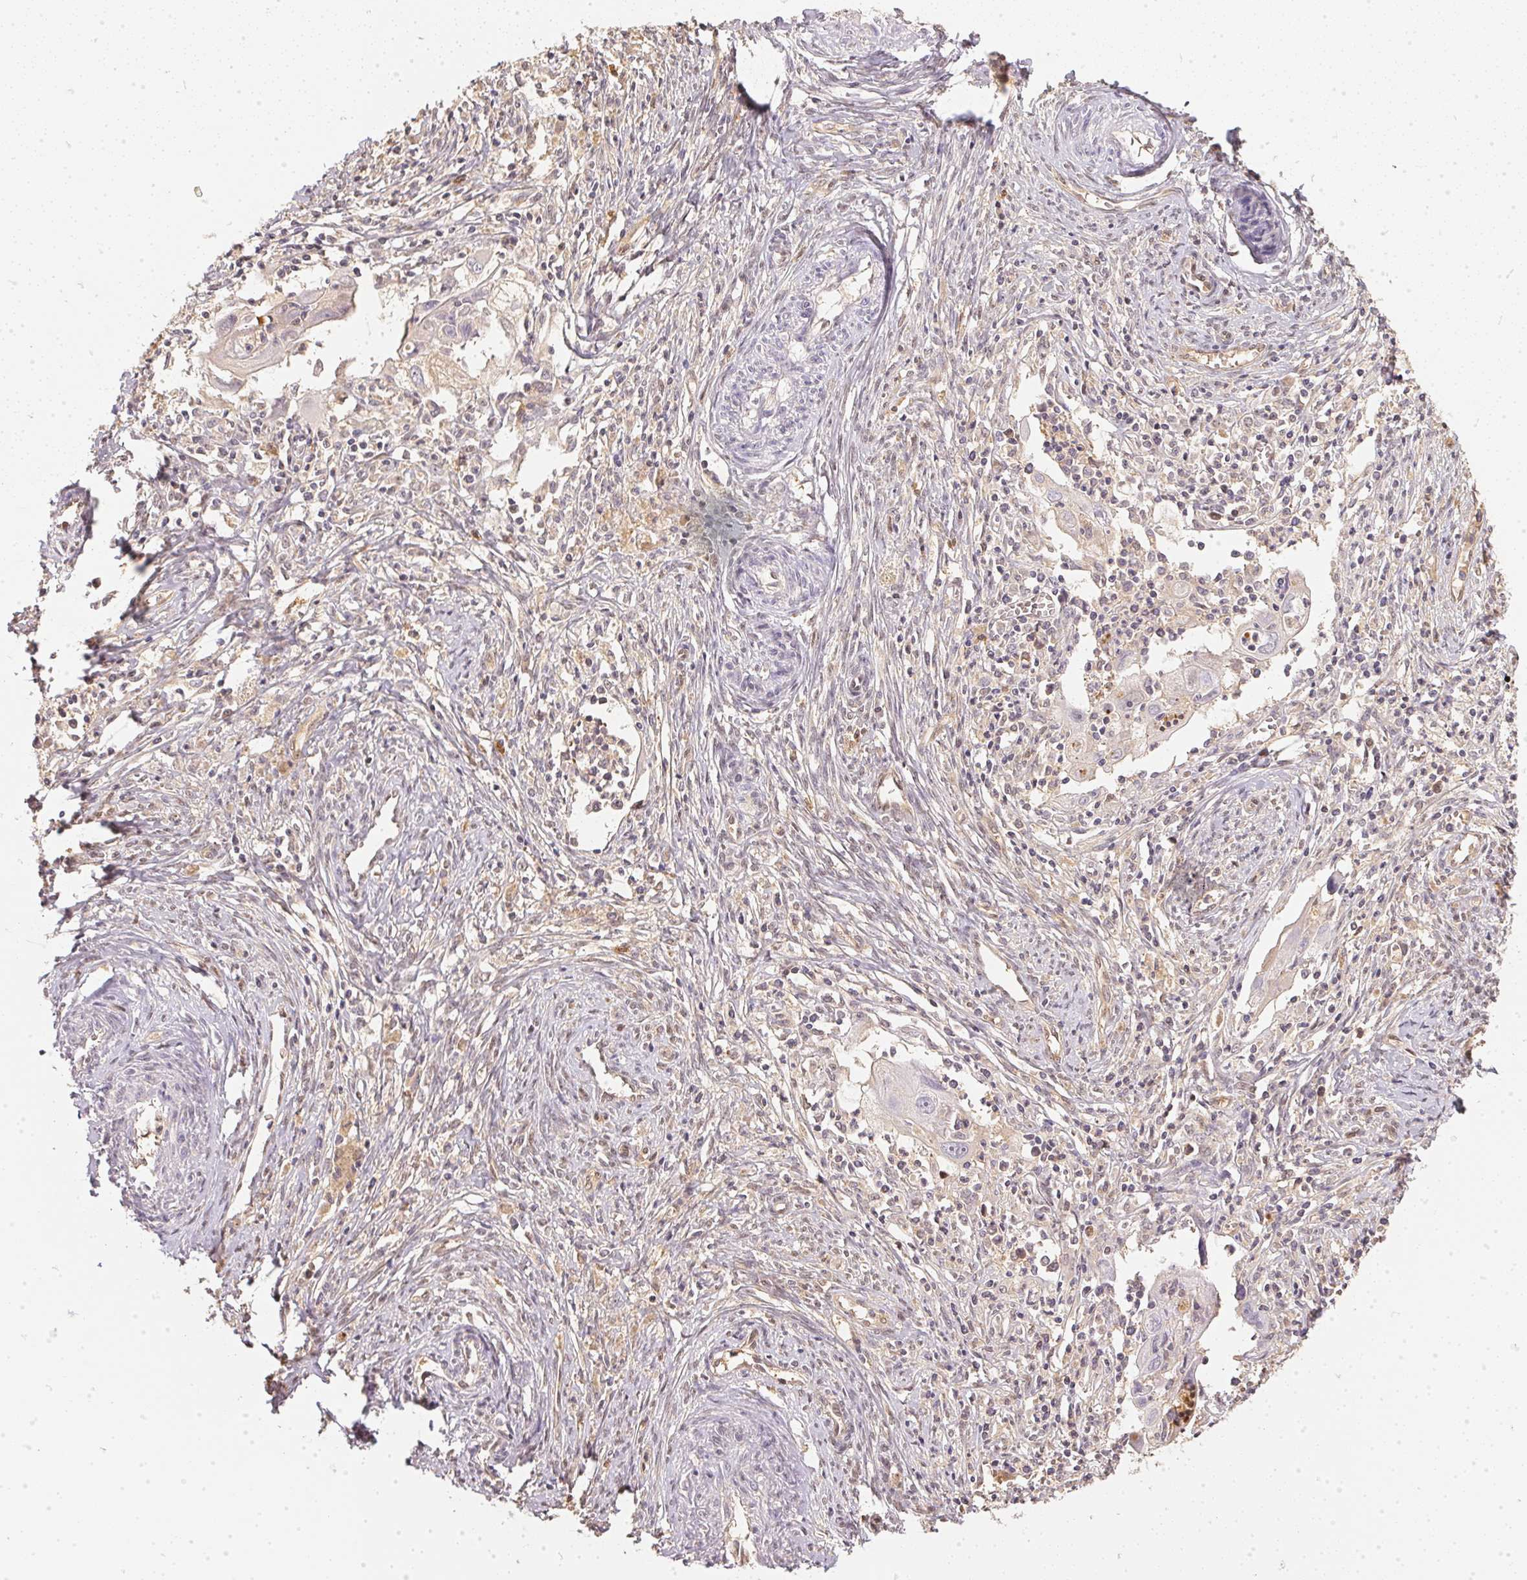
{"staining": {"intensity": "negative", "quantity": "none", "location": "none"}, "tissue": "cervical cancer", "cell_type": "Tumor cells", "image_type": "cancer", "snomed": [{"axis": "morphology", "description": "Squamous cell carcinoma, NOS"}, {"axis": "topography", "description": "Cervix"}], "caption": "DAB (3,3'-diaminobenzidine) immunohistochemical staining of squamous cell carcinoma (cervical) demonstrates no significant expression in tumor cells.", "gene": "BLMH", "patient": {"sex": "female", "age": 30}}